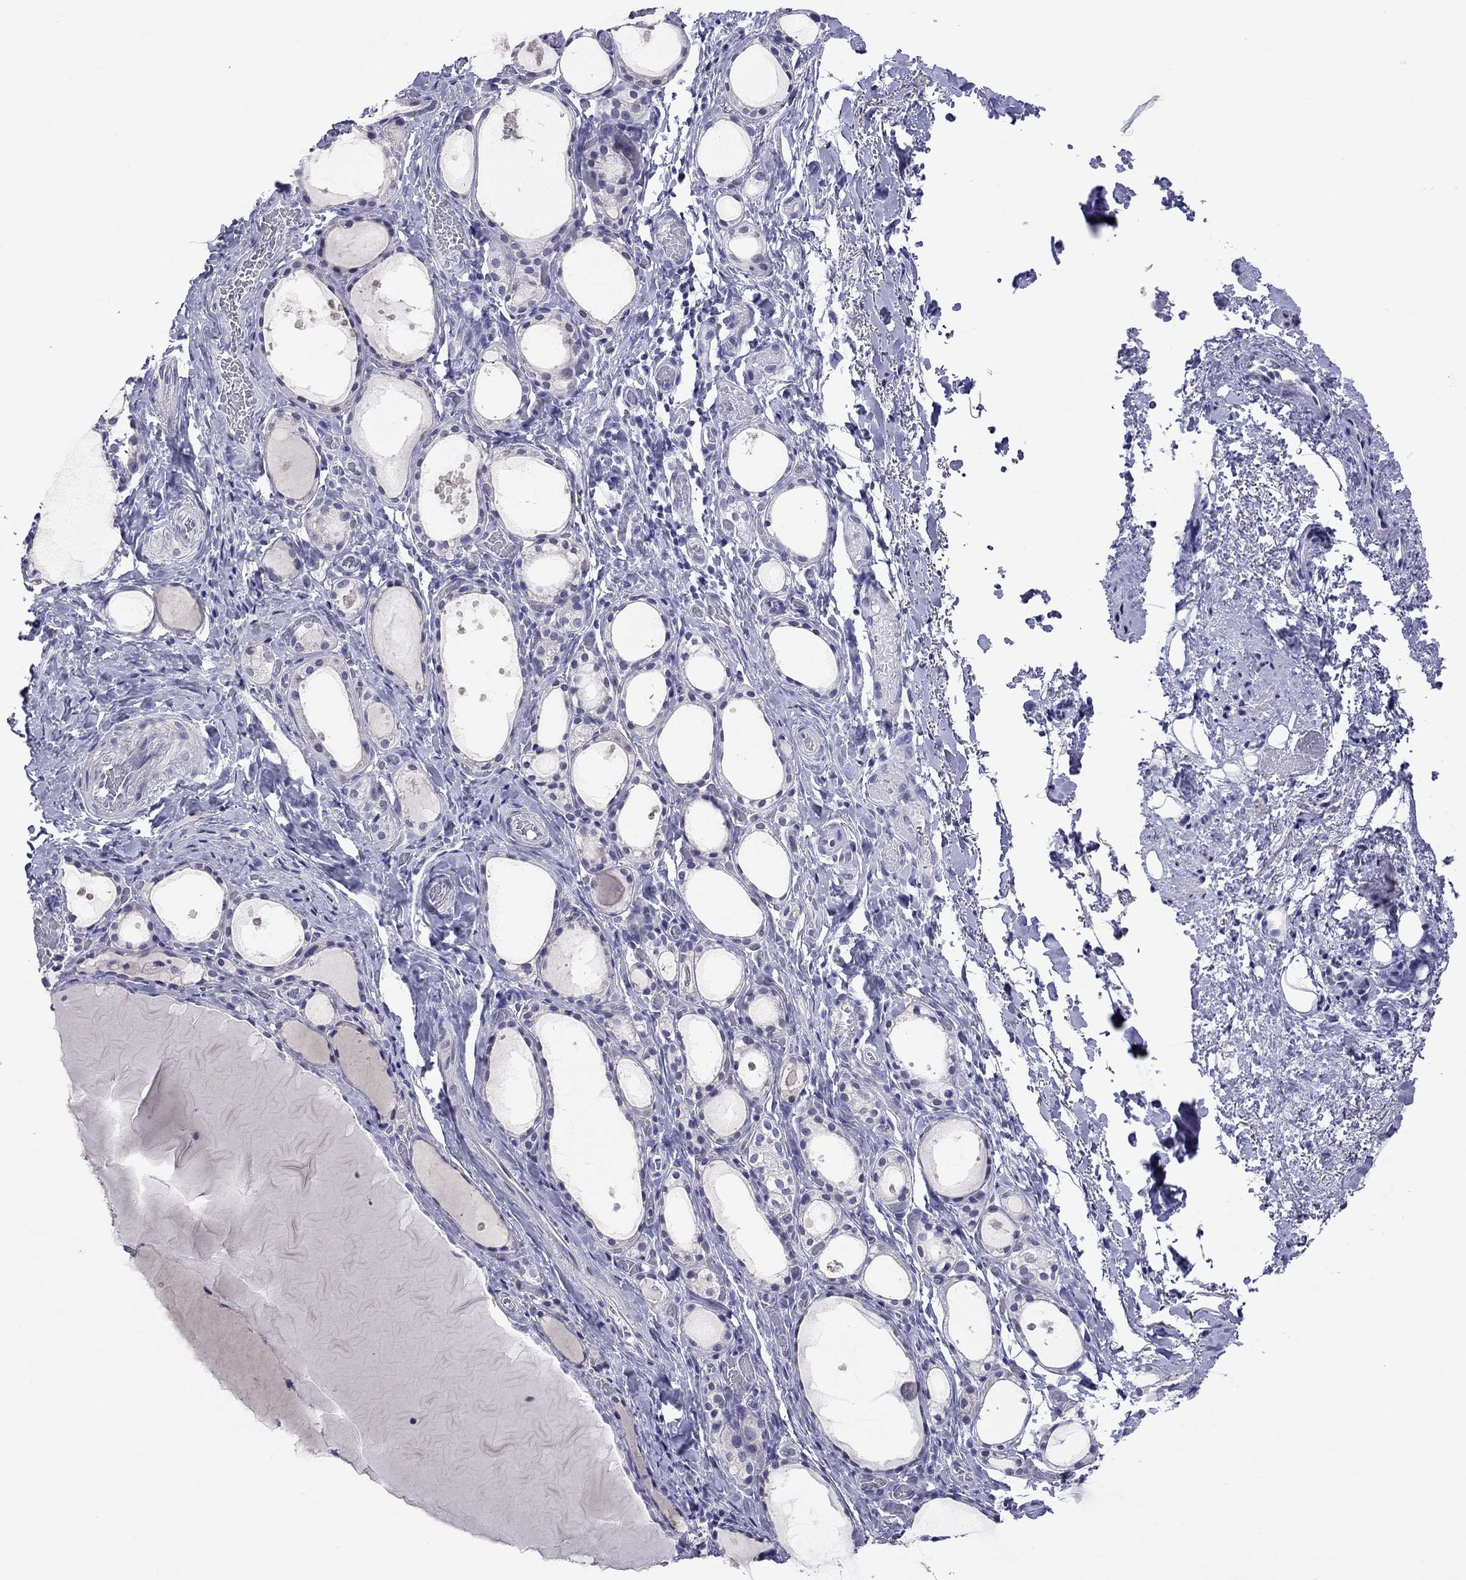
{"staining": {"intensity": "negative", "quantity": "none", "location": "none"}, "tissue": "thyroid gland", "cell_type": "Glandular cells", "image_type": "normal", "snomed": [{"axis": "morphology", "description": "Normal tissue, NOS"}, {"axis": "topography", "description": "Thyroid gland"}], "caption": "The photomicrograph exhibits no staining of glandular cells in benign thyroid gland.", "gene": "ARMC12", "patient": {"sex": "male", "age": 68}}